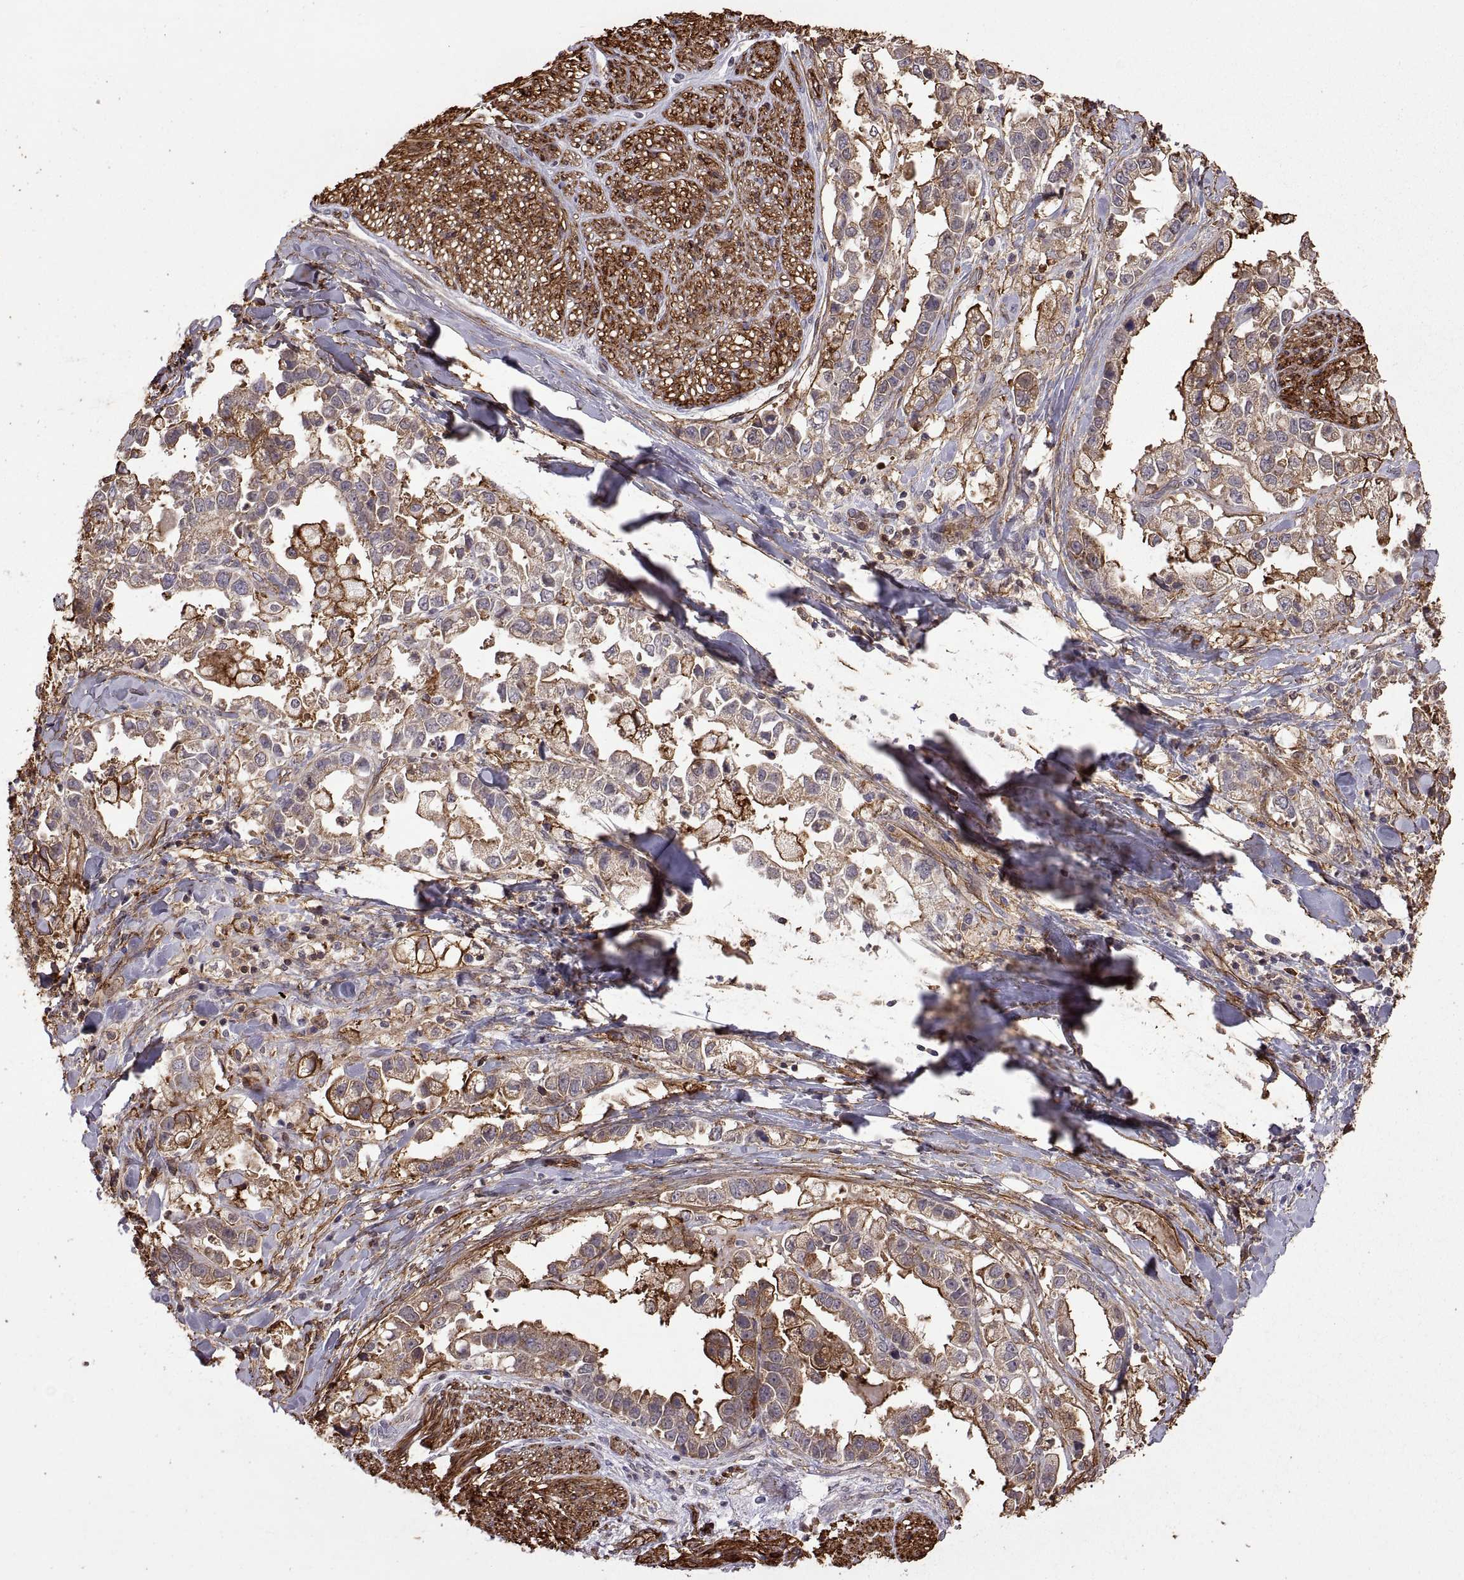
{"staining": {"intensity": "moderate", "quantity": "25%-75%", "location": "cytoplasmic/membranous"}, "tissue": "stomach cancer", "cell_type": "Tumor cells", "image_type": "cancer", "snomed": [{"axis": "morphology", "description": "Adenocarcinoma, NOS"}, {"axis": "topography", "description": "Stomach"}], "caption": "A medium amount of moderate cytoplasmic/membranous positivity is seen in about 25%-75% of tumor cells in stomach adenocarcinoma tissue.", "gene": "S100A10", "patient": {"sex": "male", "age": 59}}